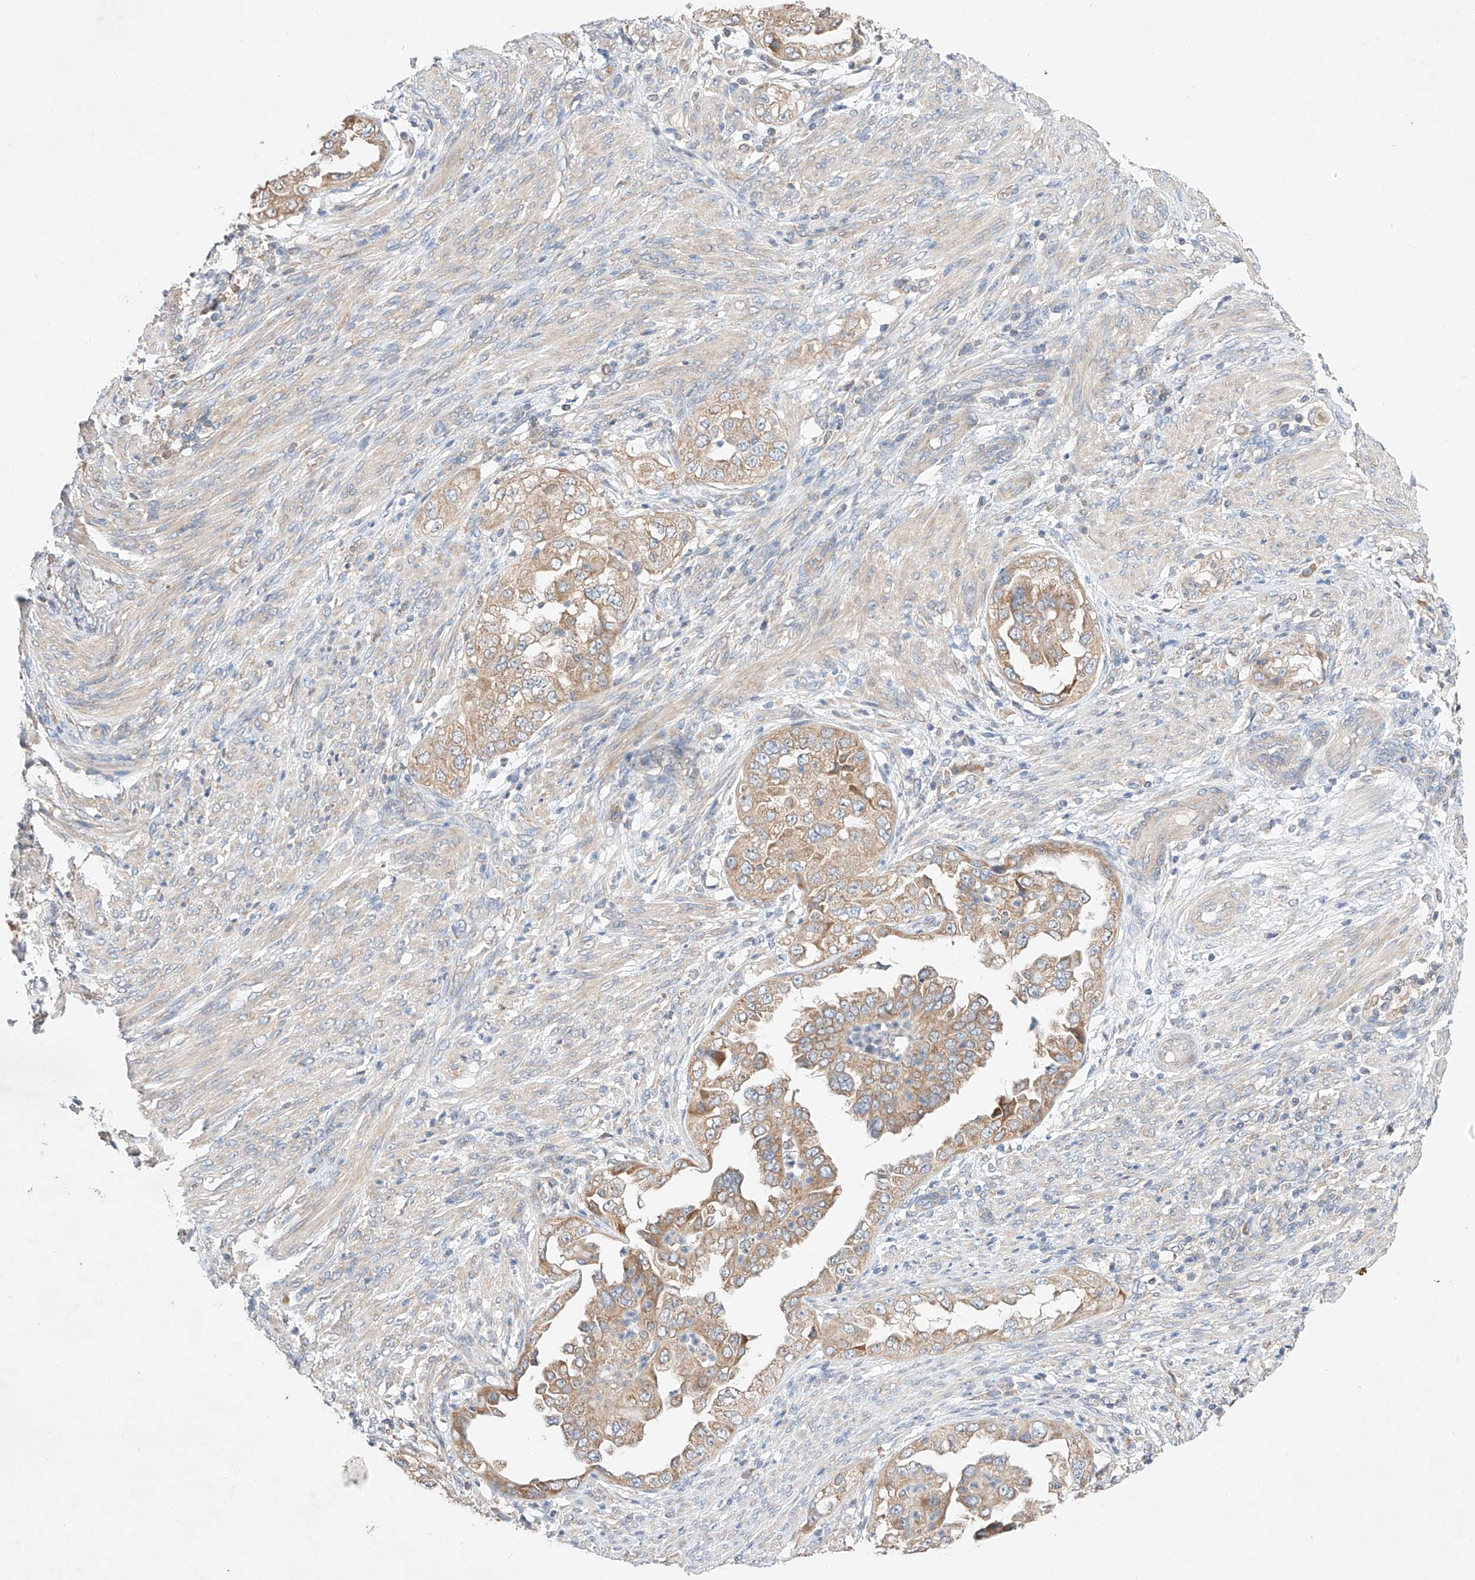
{"staining": {"intensity": "moderate", "quantity": ">75%", "location": "cytoplasmic/membranous"}, "tissue": "endometrial cancer", "cell_type": "Tumor cells", "image_type": "cancer", "snomed": [{"axis": "morphology", "description": "Adenocarcinoma, NOS"}, {"axis": "topography", "description": "Endometrium"}], "caption": "Immunohistochemical staining of human endometrial cancer (adenocarcinoma) demonstrates medium levels of moderate cytoplasmic/membranous positivity in about >75% of tumor cells.", "gene": "C6orf118", "patient": {"sex": "female", "age": 85}}